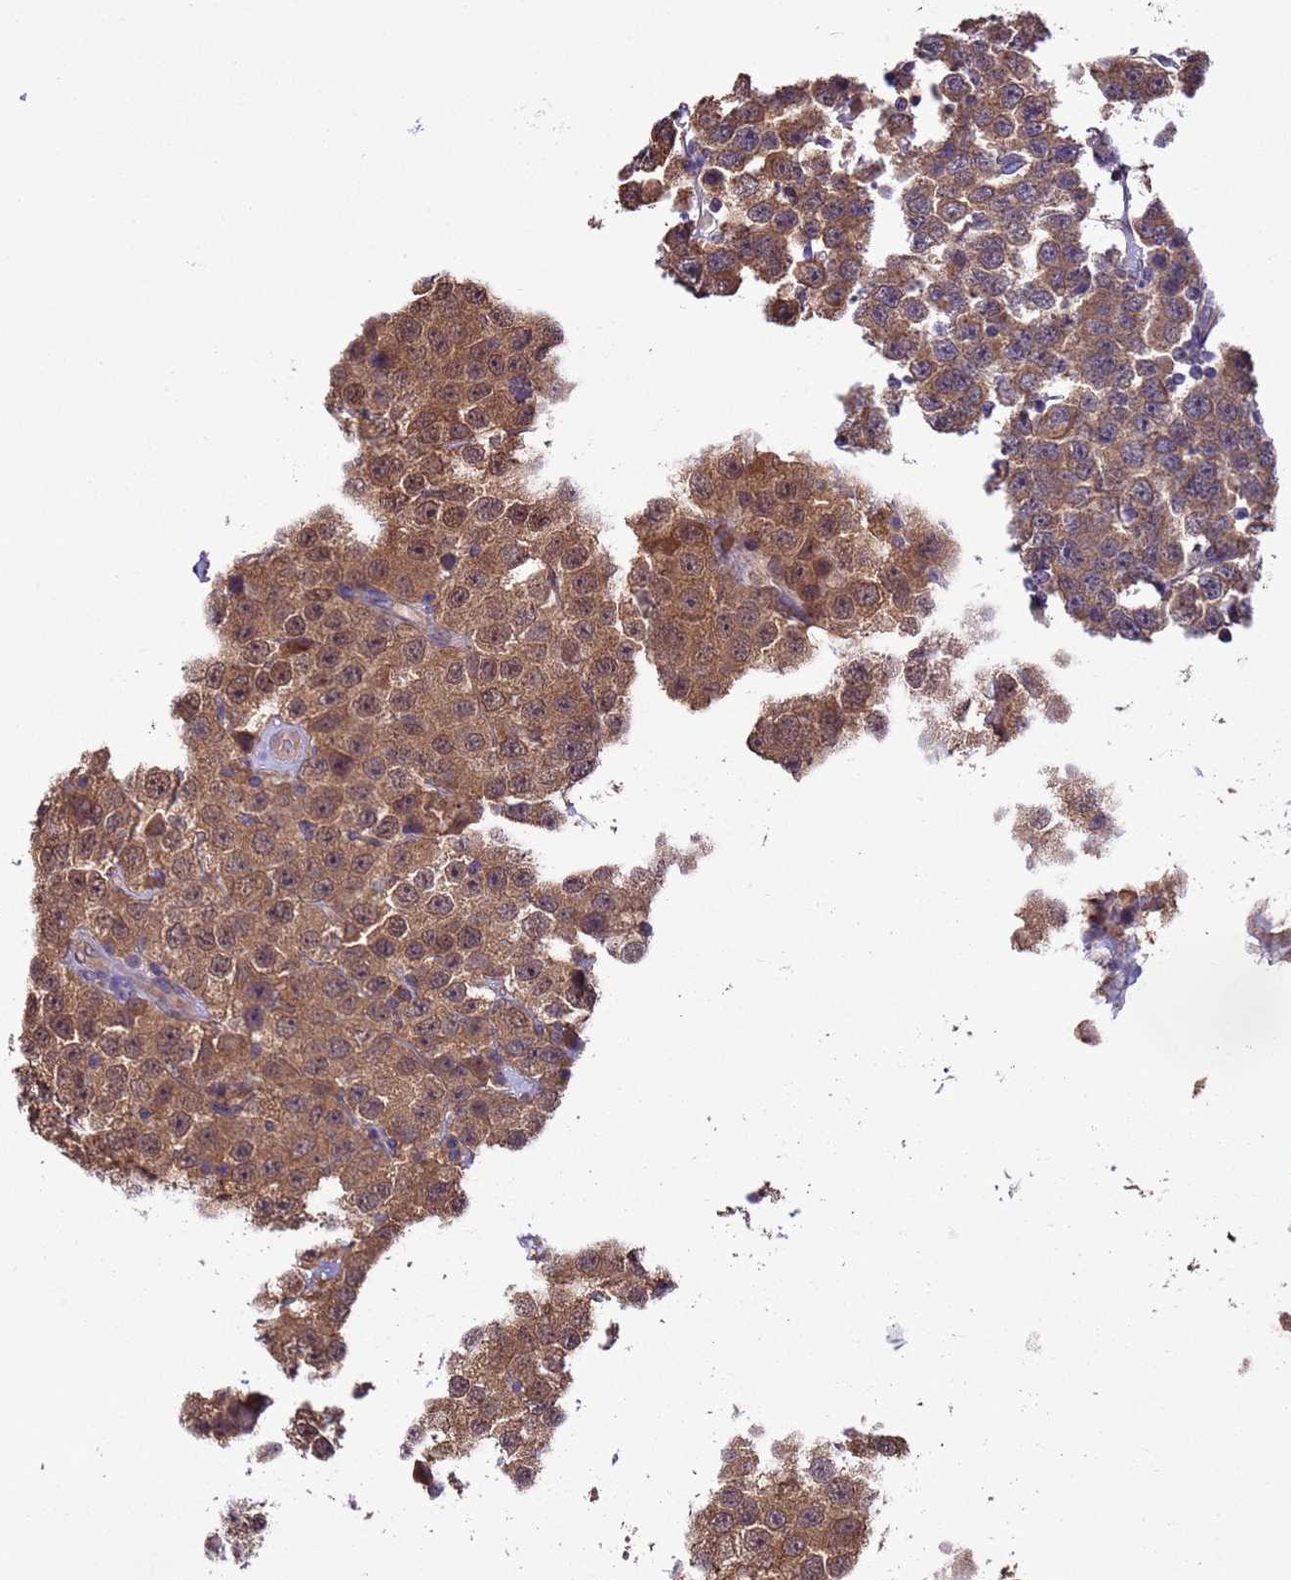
{"staining": {"intensity": "moderate", "quantity": ">75%", "location": "cytoplasmic/membranous,nuclear"}, "tissue": "testis cancer", "cell_type": "Tumor cells", "image_type": "cancer", "snomed": [{"axis": "morphology", "description": "Seminoma, NOS"}, {"axis": "topography", "description": "Testis"}], "caption": "Protein expression analysis of human seminoma (testis) reveals moderate cytoplasmic/membranous and nuclear expression in approximately >75% of tumor cells.", "gene": "ZFP69B", "patient": {"sex": "male", "age": 28}}